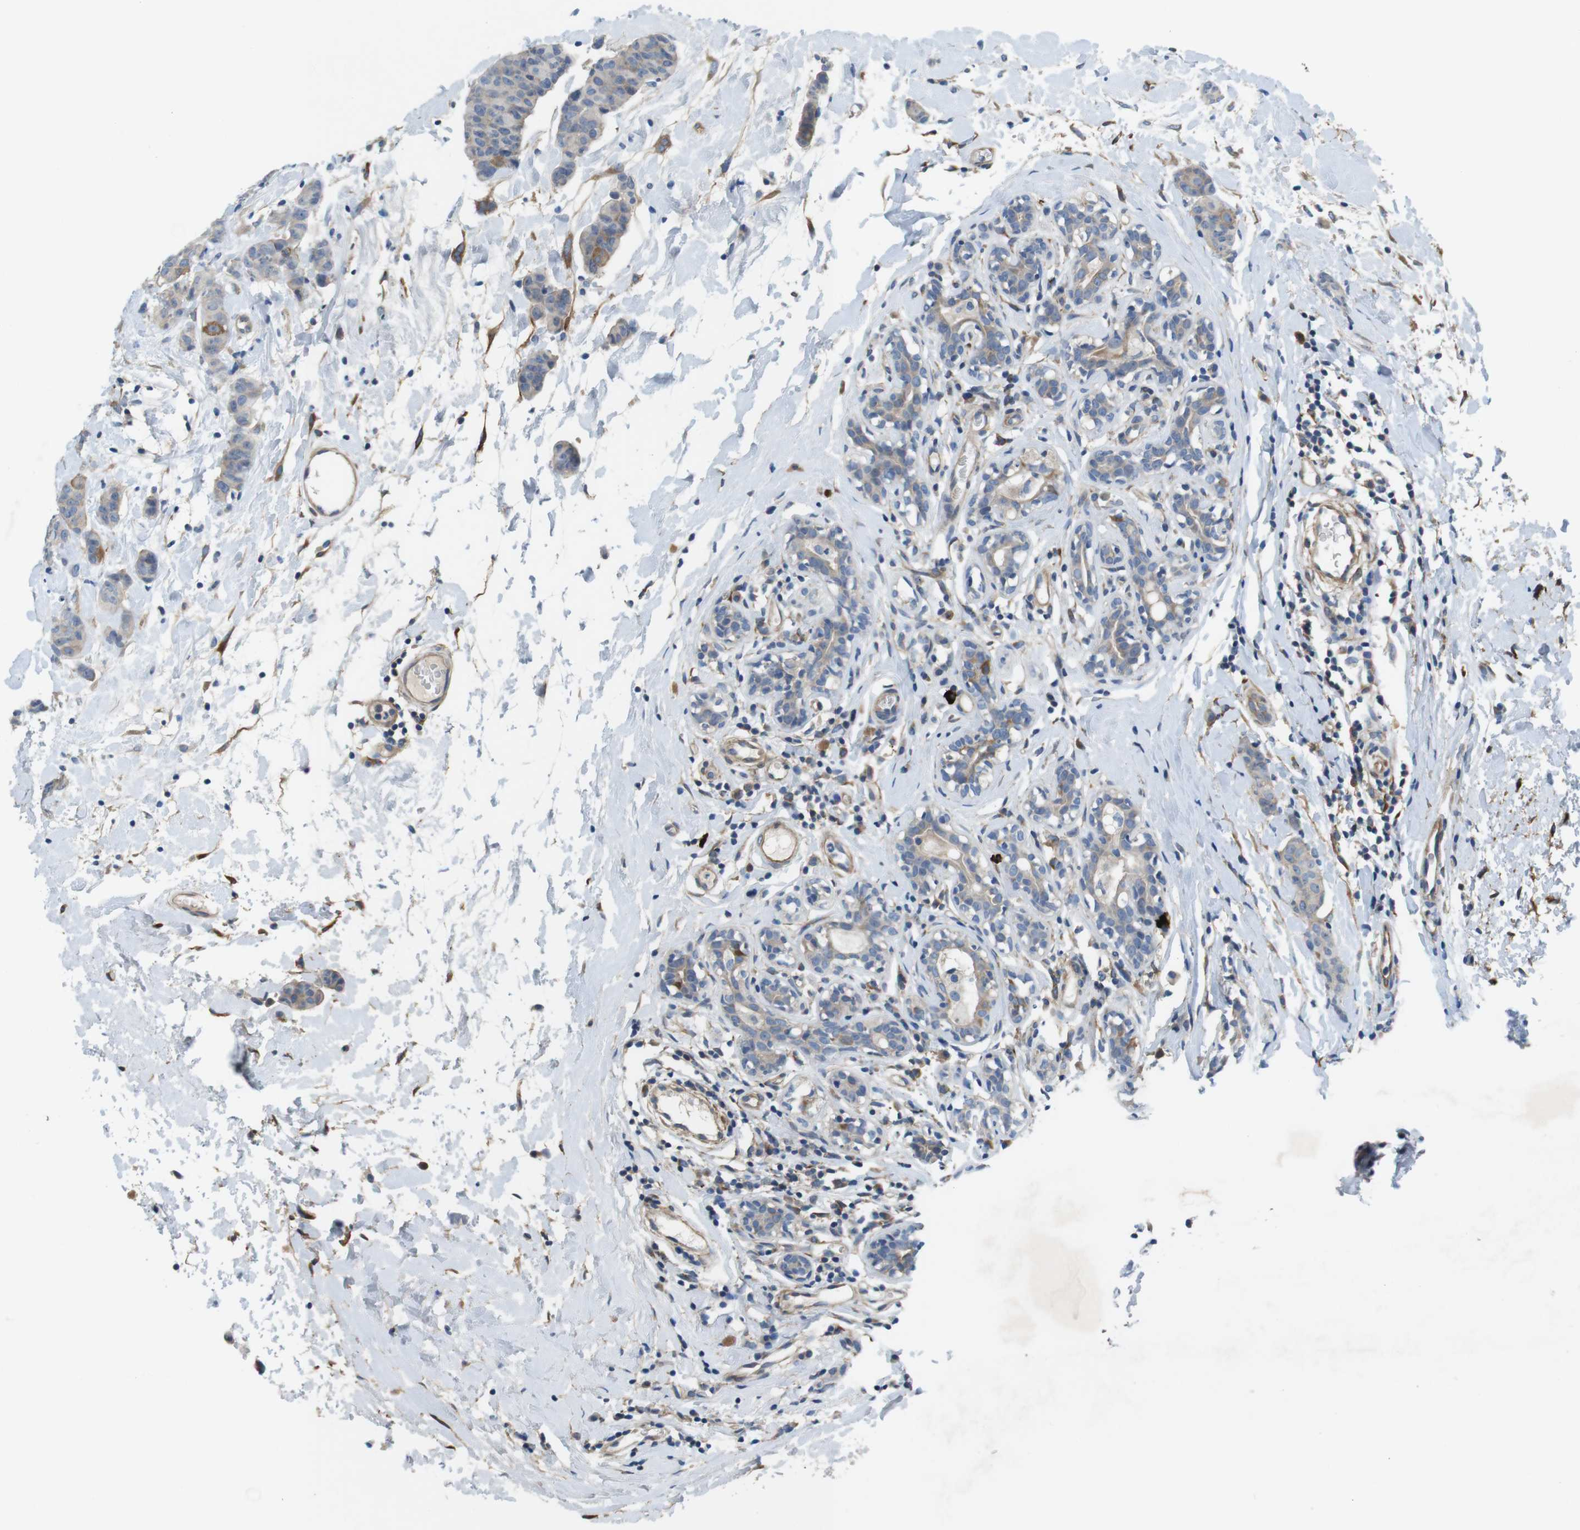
{"staining": {"intensity": "weak", "quantity": "25%-75%", "location": "cytoplasmic/membranous"}, "tissue": "breast cancer", "cell_type": "Tumor cells", "image_type": "cancer", "snomed": [{"axis": "morphology", "description": "Normal tissue, NOS"}, {"axis": "morphology", "description": "Duct carcinoma"}, {"axis": "topography", "description": "Breast"}], "caption": "High-power microscopy captured an immunohistochemistry (IHC) micrograph of breast cancer (infiltrating ductal carcinoma), revealing weak cytoplasmic/membranous expression in about 25%-75% of tumor cells.", "gene": "DCLK1", "patient": {"sex": "female", "age": 40}}